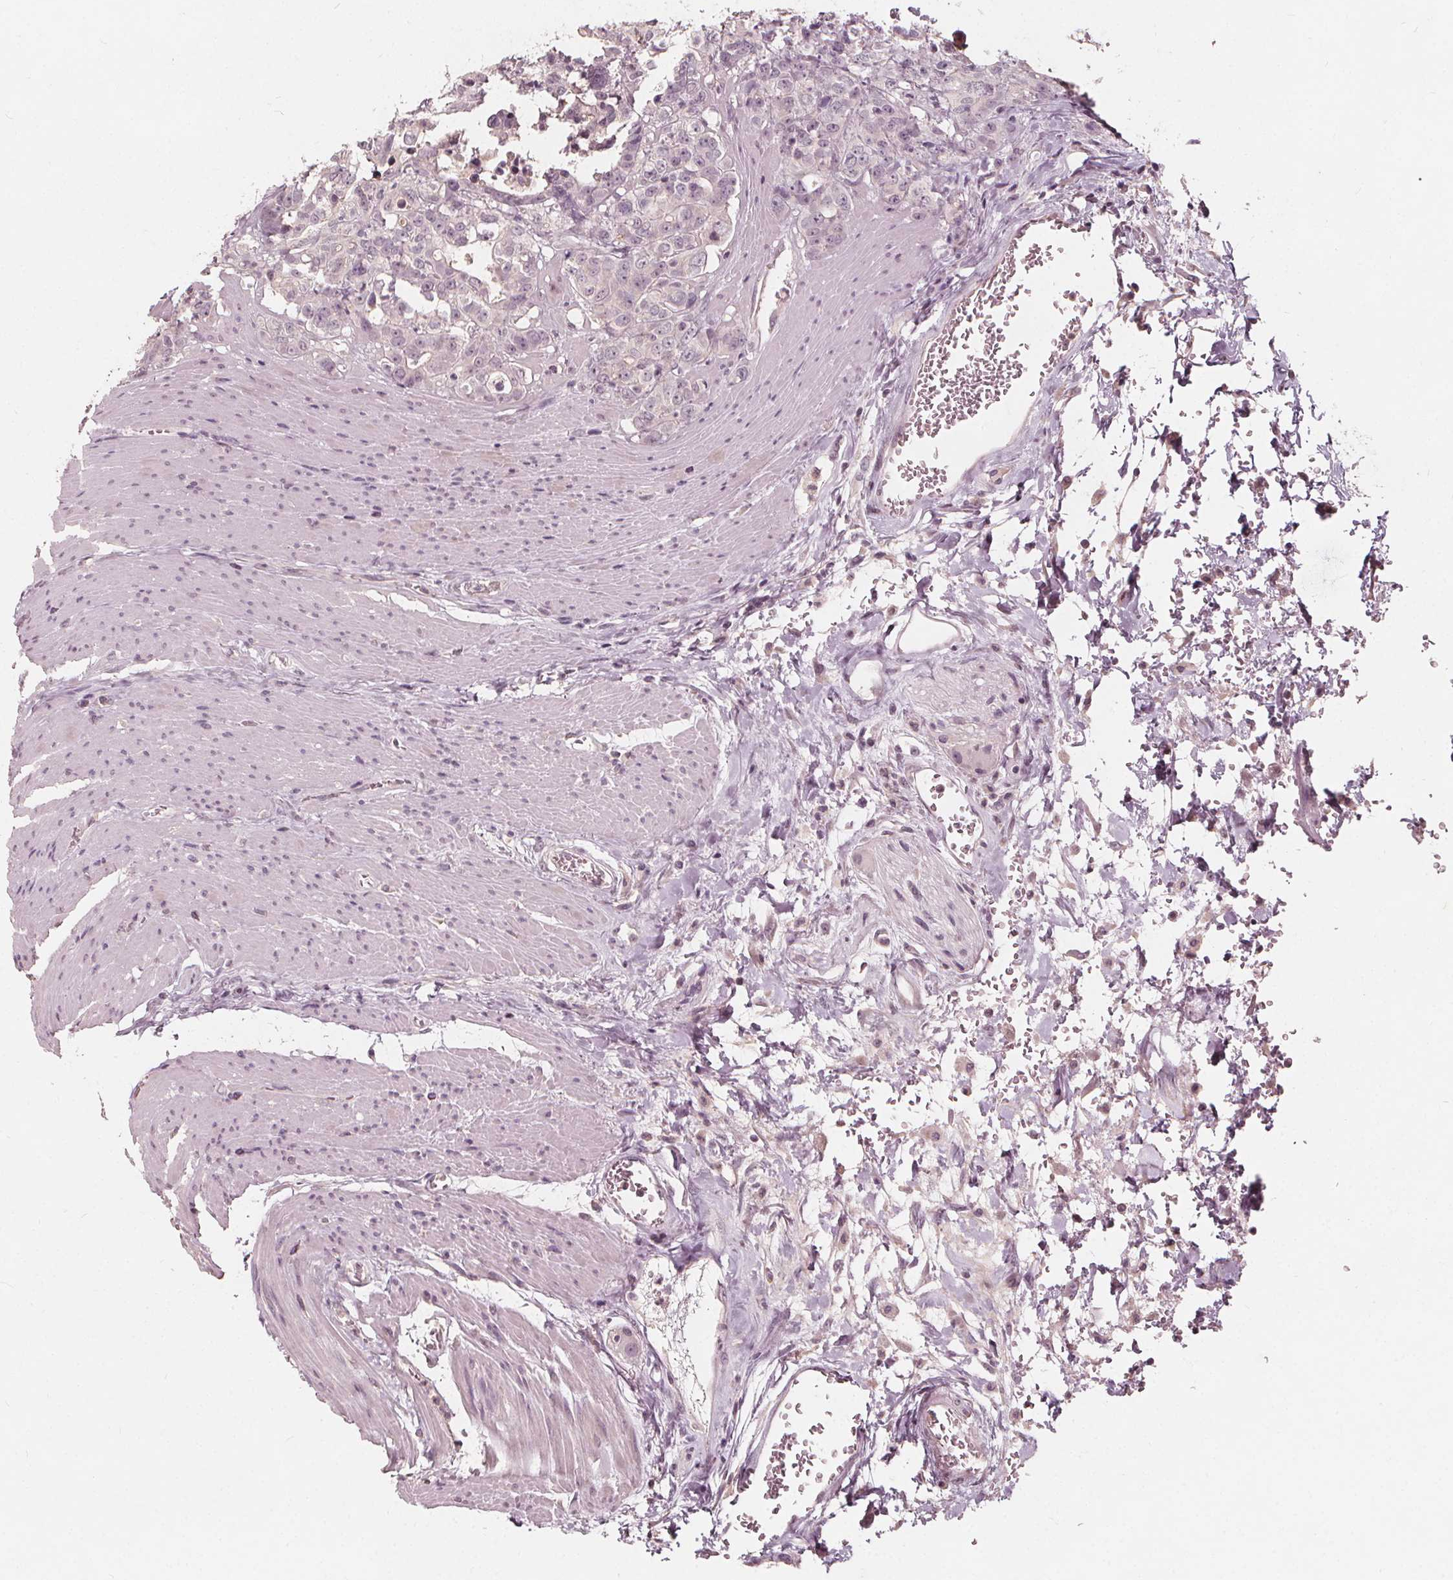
{"staining": {"intensity": "negative", "quantity": "none", "location": "none"}, "tissue": "colorectal cancer", "cell_type": "Tumor cells", "image_type": "cancer", "snomed": [{"axis": "morphology", "description": "Adenocarcinoma, NOS"}, {"axis": "topography", "description": "Rectum"}], "caption": "This is an IHC micrograph of human colorectal adenocarcinoma. There is no expression in tumor cells.", "gene": "NPC1L1", "patient": {"sex": "female", "age": 62}}